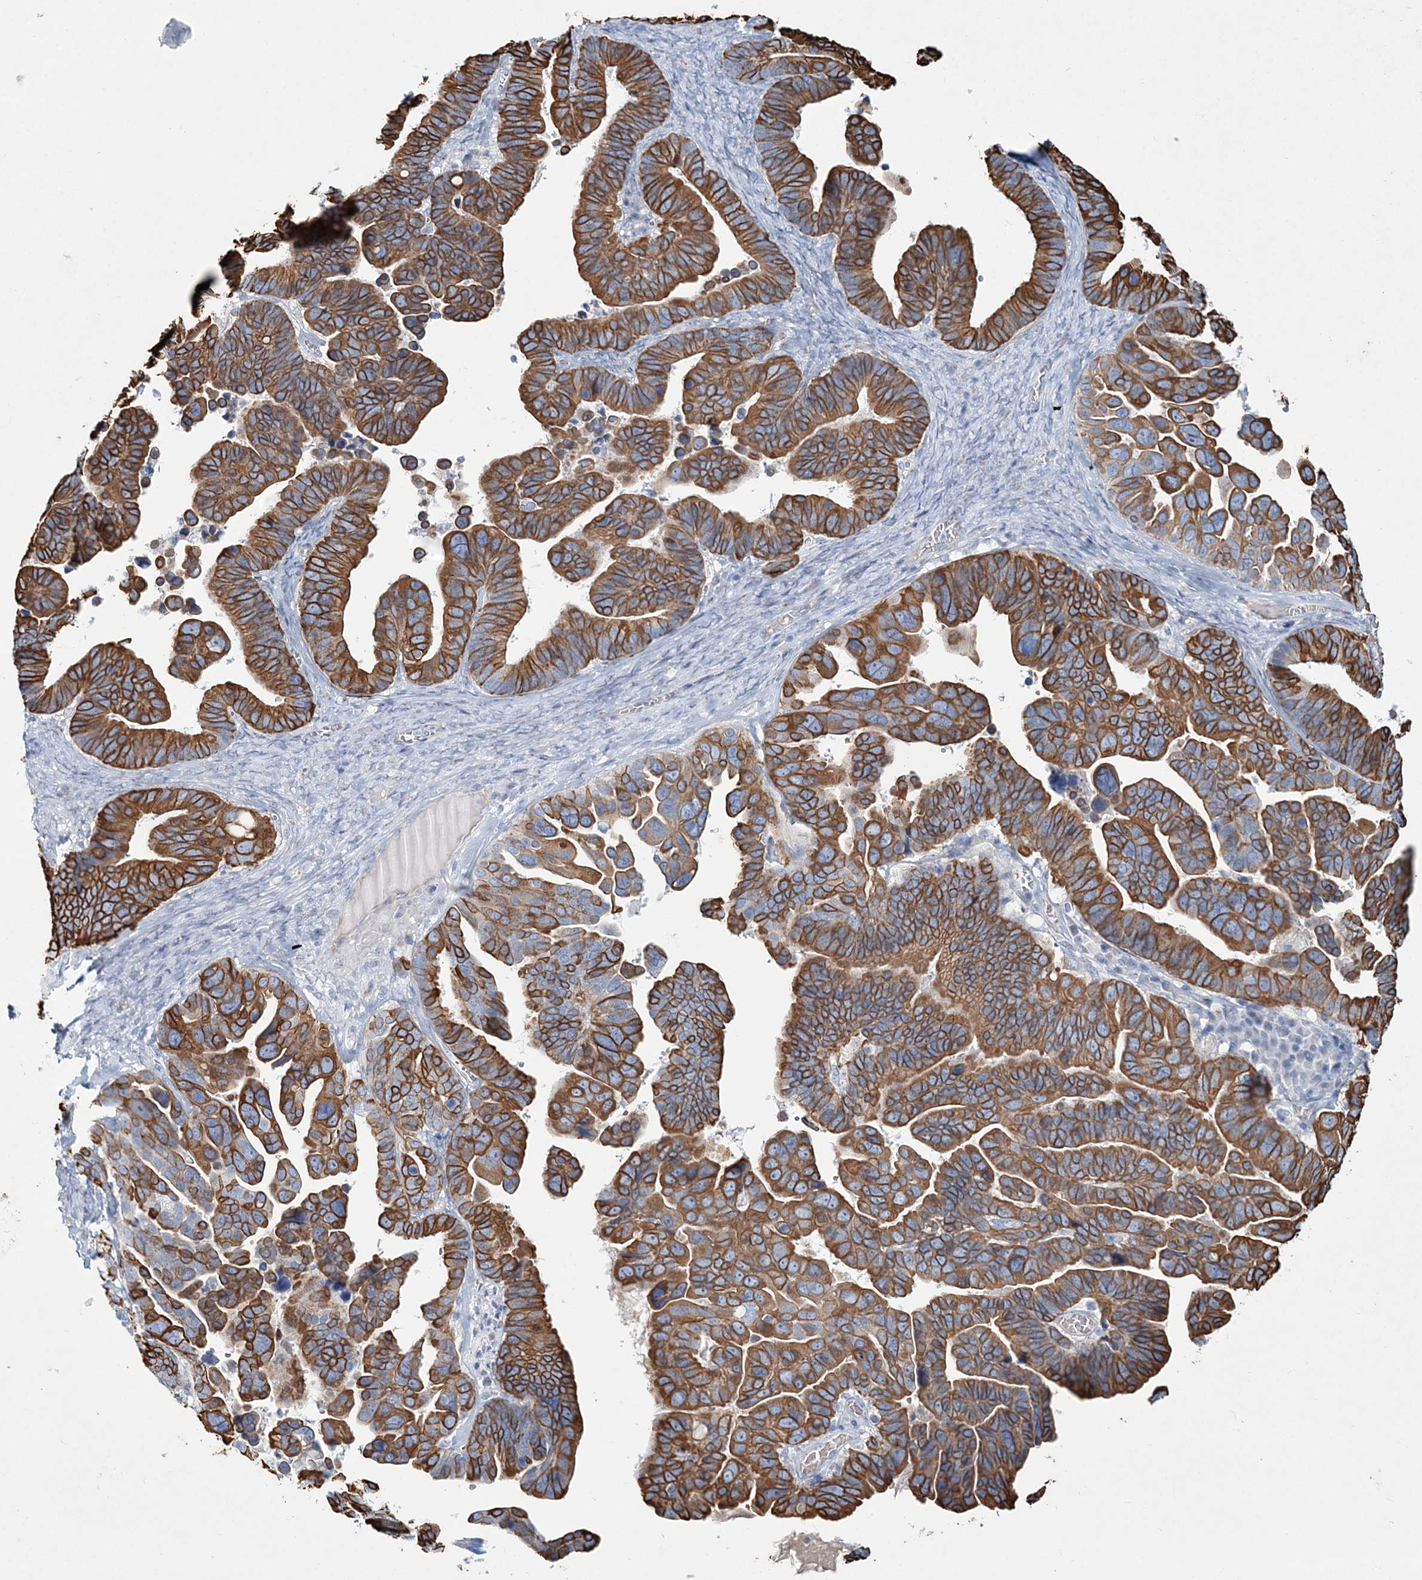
{"staining": {"intensity": "strong", "quantity": ">75%", "location": "cytoplasmic/membranous"}, "tissue": "ovarian cancer", "cell_type": "Tumor cells", "image_type": "cancer", "snomed": [{"axis": "morphology", "description": "Cystadenocarcinoma, serous, NOS"}, {"axis": "topography", "description": "Ovary"}], "caption": "IHC of ovarian cancer displays high levels of strong cytoplasmic/membranous expression in about >75% of tumor cells.", "gene": "ADGRL1", "patient": {"sex": "female", "age": 56}}